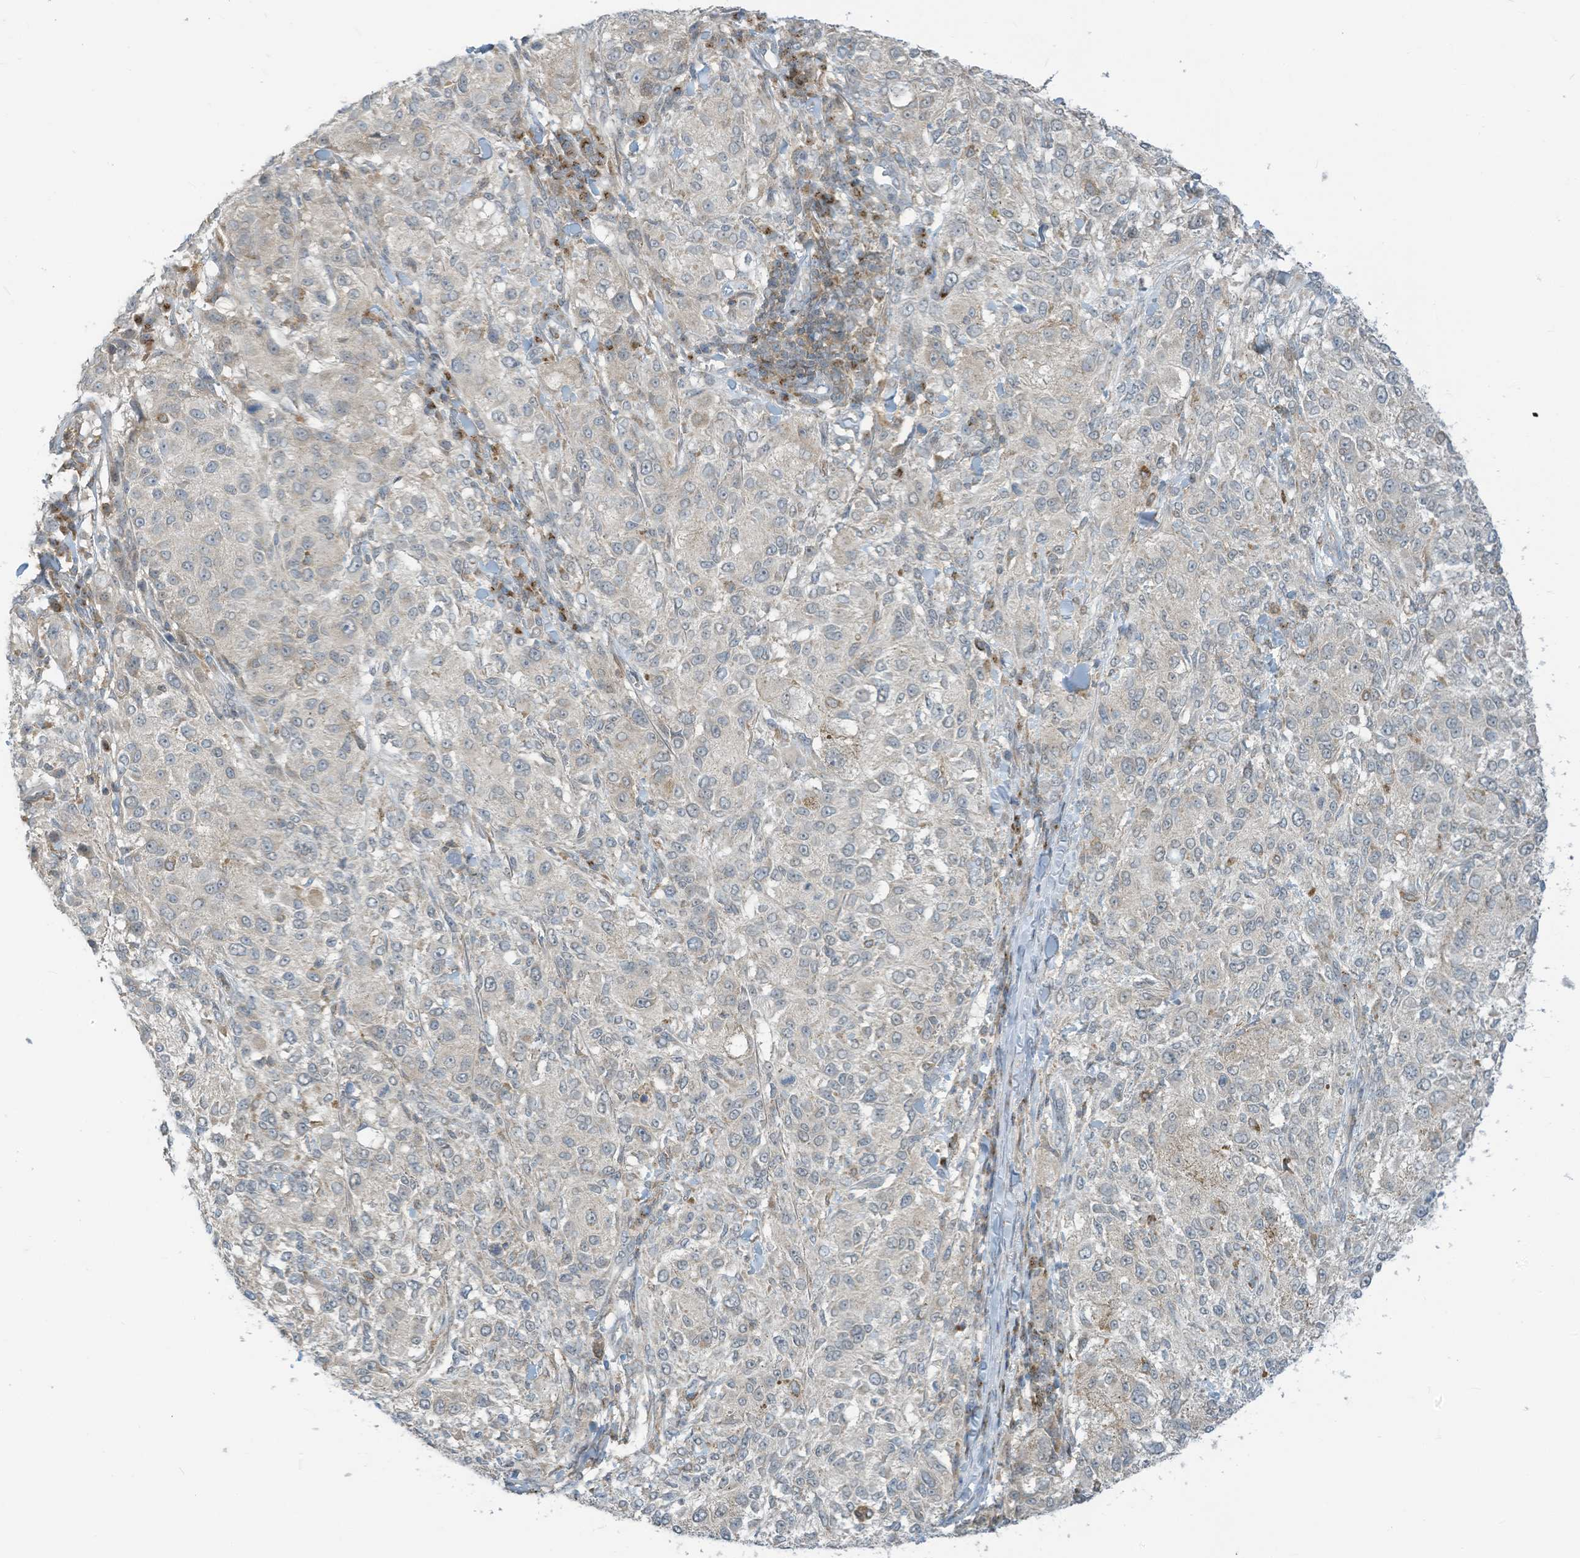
{"staining": {"intensity": "negative", "quantity": "none", "location": "none"}, "tissue": "melanoma", "cell_type": "Tumor cells", "image_type": "cancer", "snomed": [{"axis": "morphology", "description": "Necrosis, NOS"}, {"axis": "morphology", "description": "Malignant melanoma, NOS"}, {"axis": "topography", "description": "Skin"}], "caption": "The image shows no staining of tumor cells in melanoma. (Brightfield microscopy of DAB (3,3'-diaminobenzidine) IHC at high magnification).", "gene": "PARVG", "patient": {"sex": "female", "age": 87}}